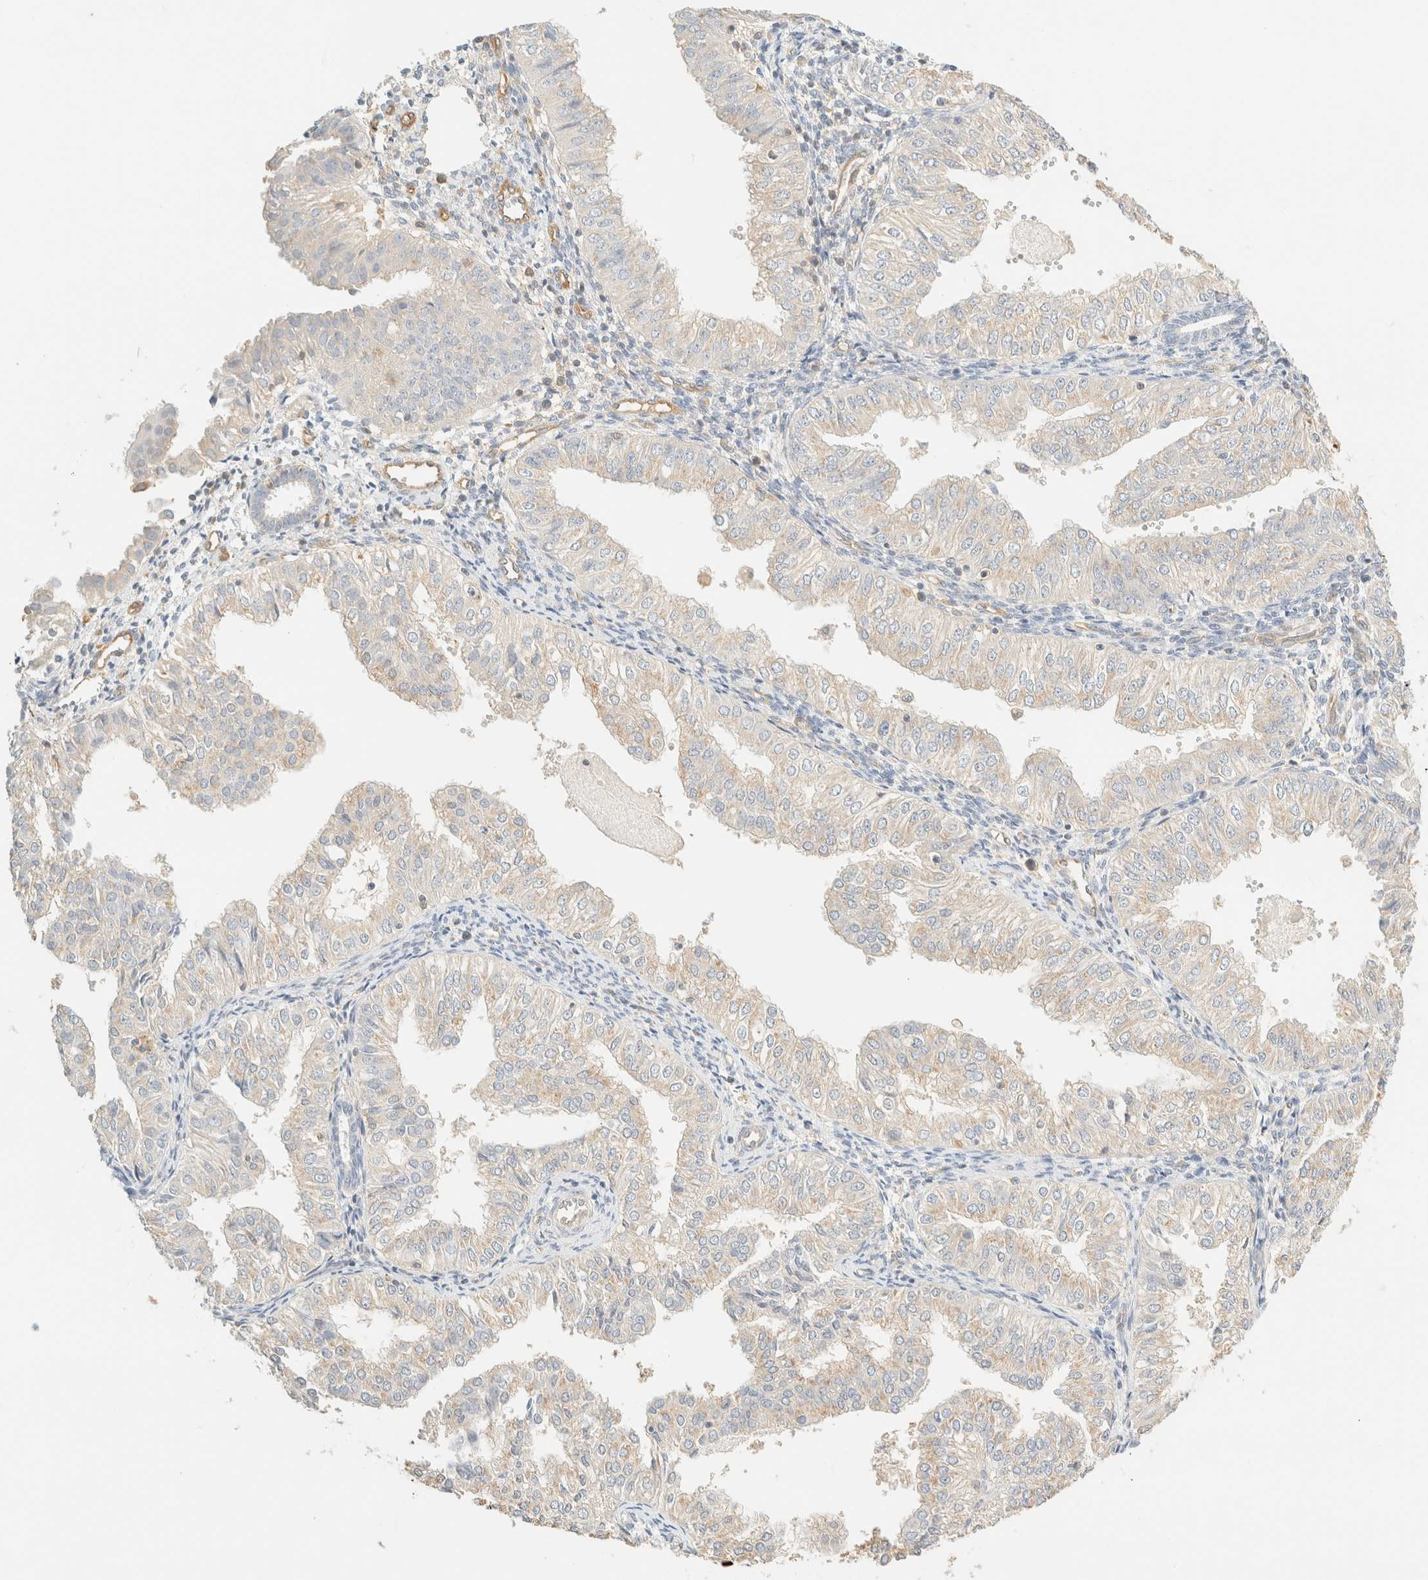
{"staining": {"intensity": "weak", "quantity": "<25%", "location": "cytoplasmic/membranous"}, "tissue": "endometrial cancer", "cell_type": "Tumor cells", "image_type": "cancer", "snomed": [{"axis": "morphology", "description": "Normal tissue, NOS"}, {"axis": "morphology", "description": "Adenocarcinoma, NOS"}, {"axis": "topography", "description": "Endometrium"}], "caption": "The micrograph reveals no staining of tumor cells in endometrial cancer (adenocarcinoma).", "gene": "FHOD1", "patient": {"sex": "female", "age": 53}}